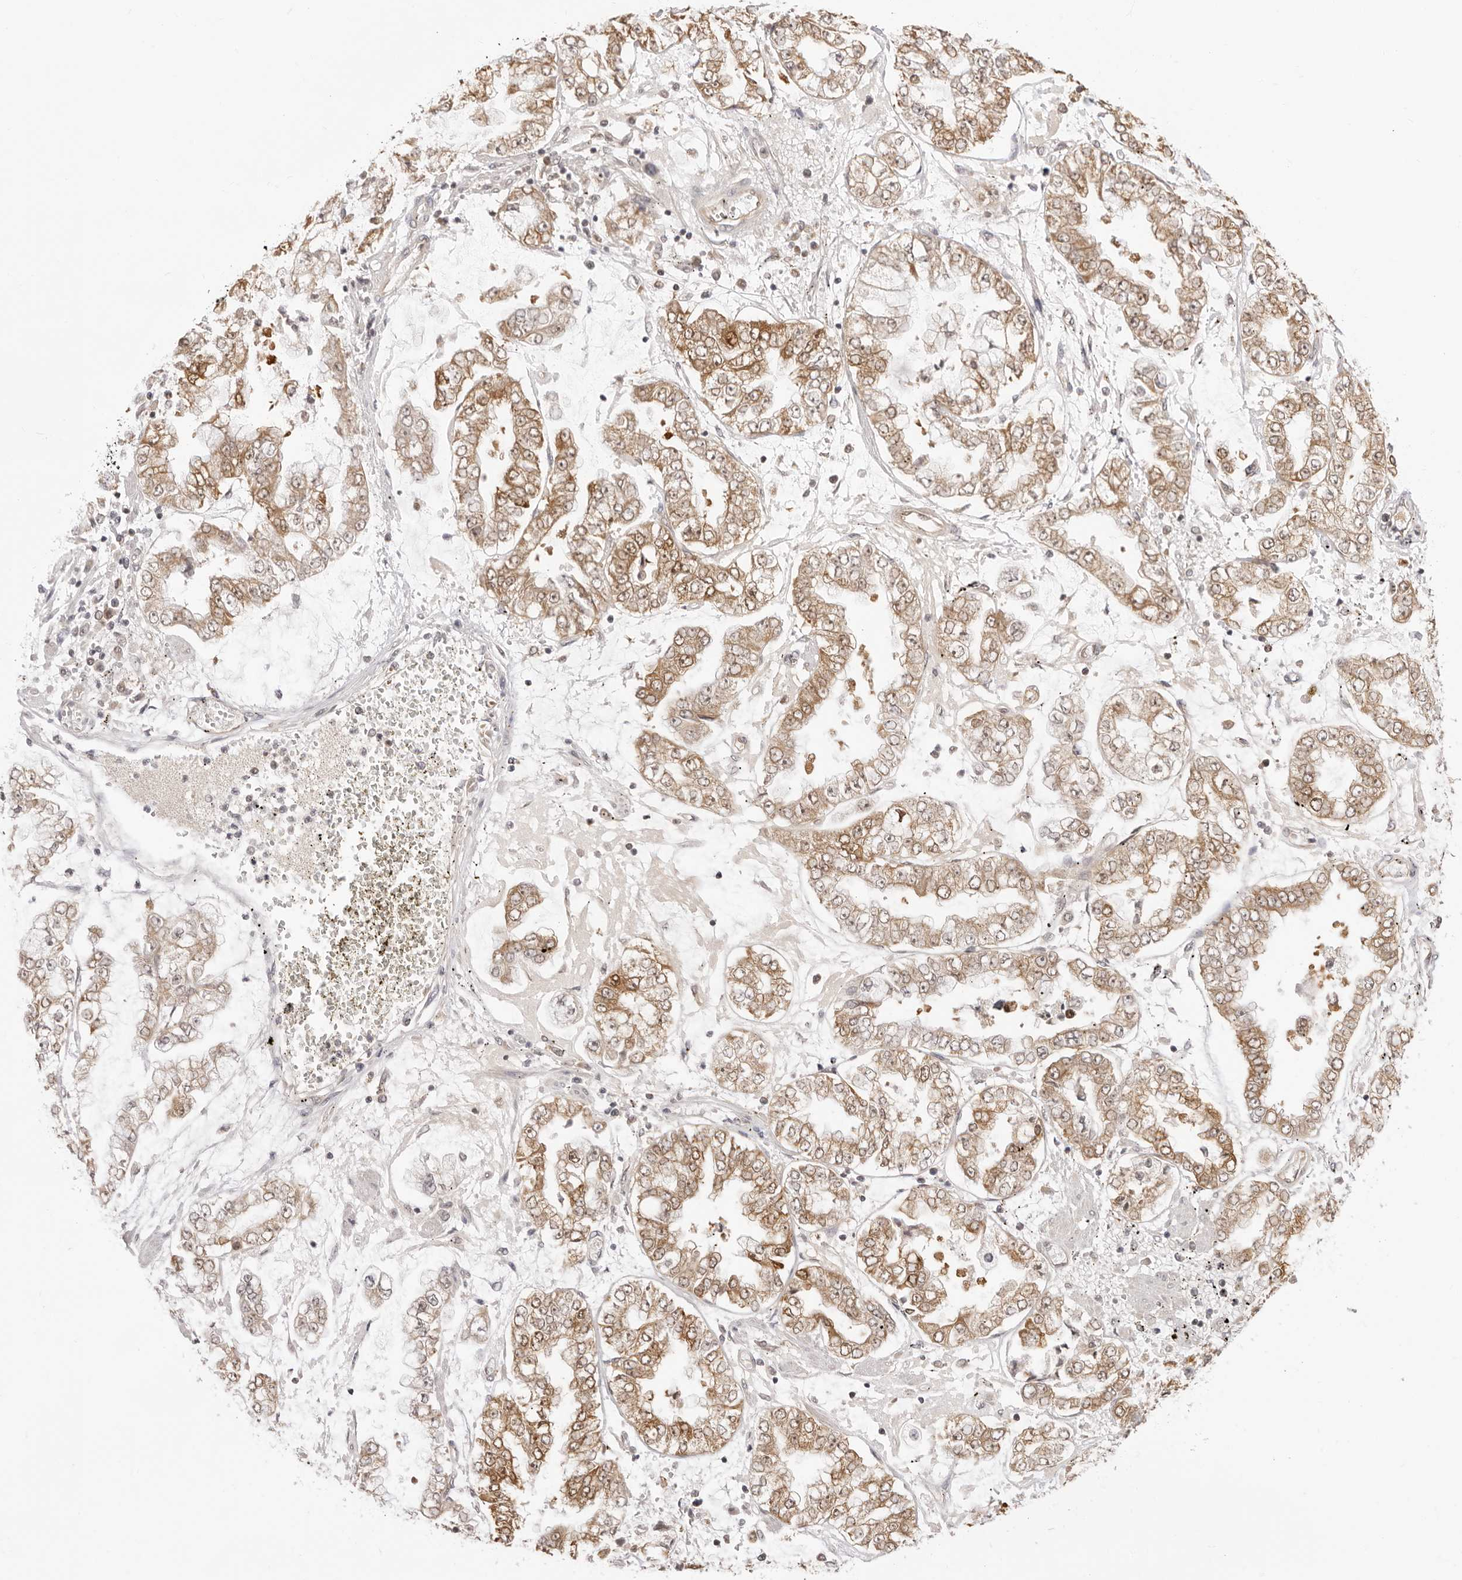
{"staining": {"intensity": "moderate", "quantity": ">75%", "location": "cytoplasmic/membranous"}, "tissue": "stomach cancer", "cell_type": "Tumor cells", "image_type": "cancer", "snomed": [{"axis": "morphology", "description": "Adenocarcinoma, NOS"}, {"axis": "topography", "description": "Stomach"}], "caption": "Brown immunohistochemical staining in human stomach cancer (adenocarcinoma) demonstrates moderate cytoplasmic/membranous positivity in approximately >75% of tumor cells. (DAB = brown stain, brightfield microscopy at high magnification).", "gene": "FDPS", "patient": {"sex": "male", "age": 76}}